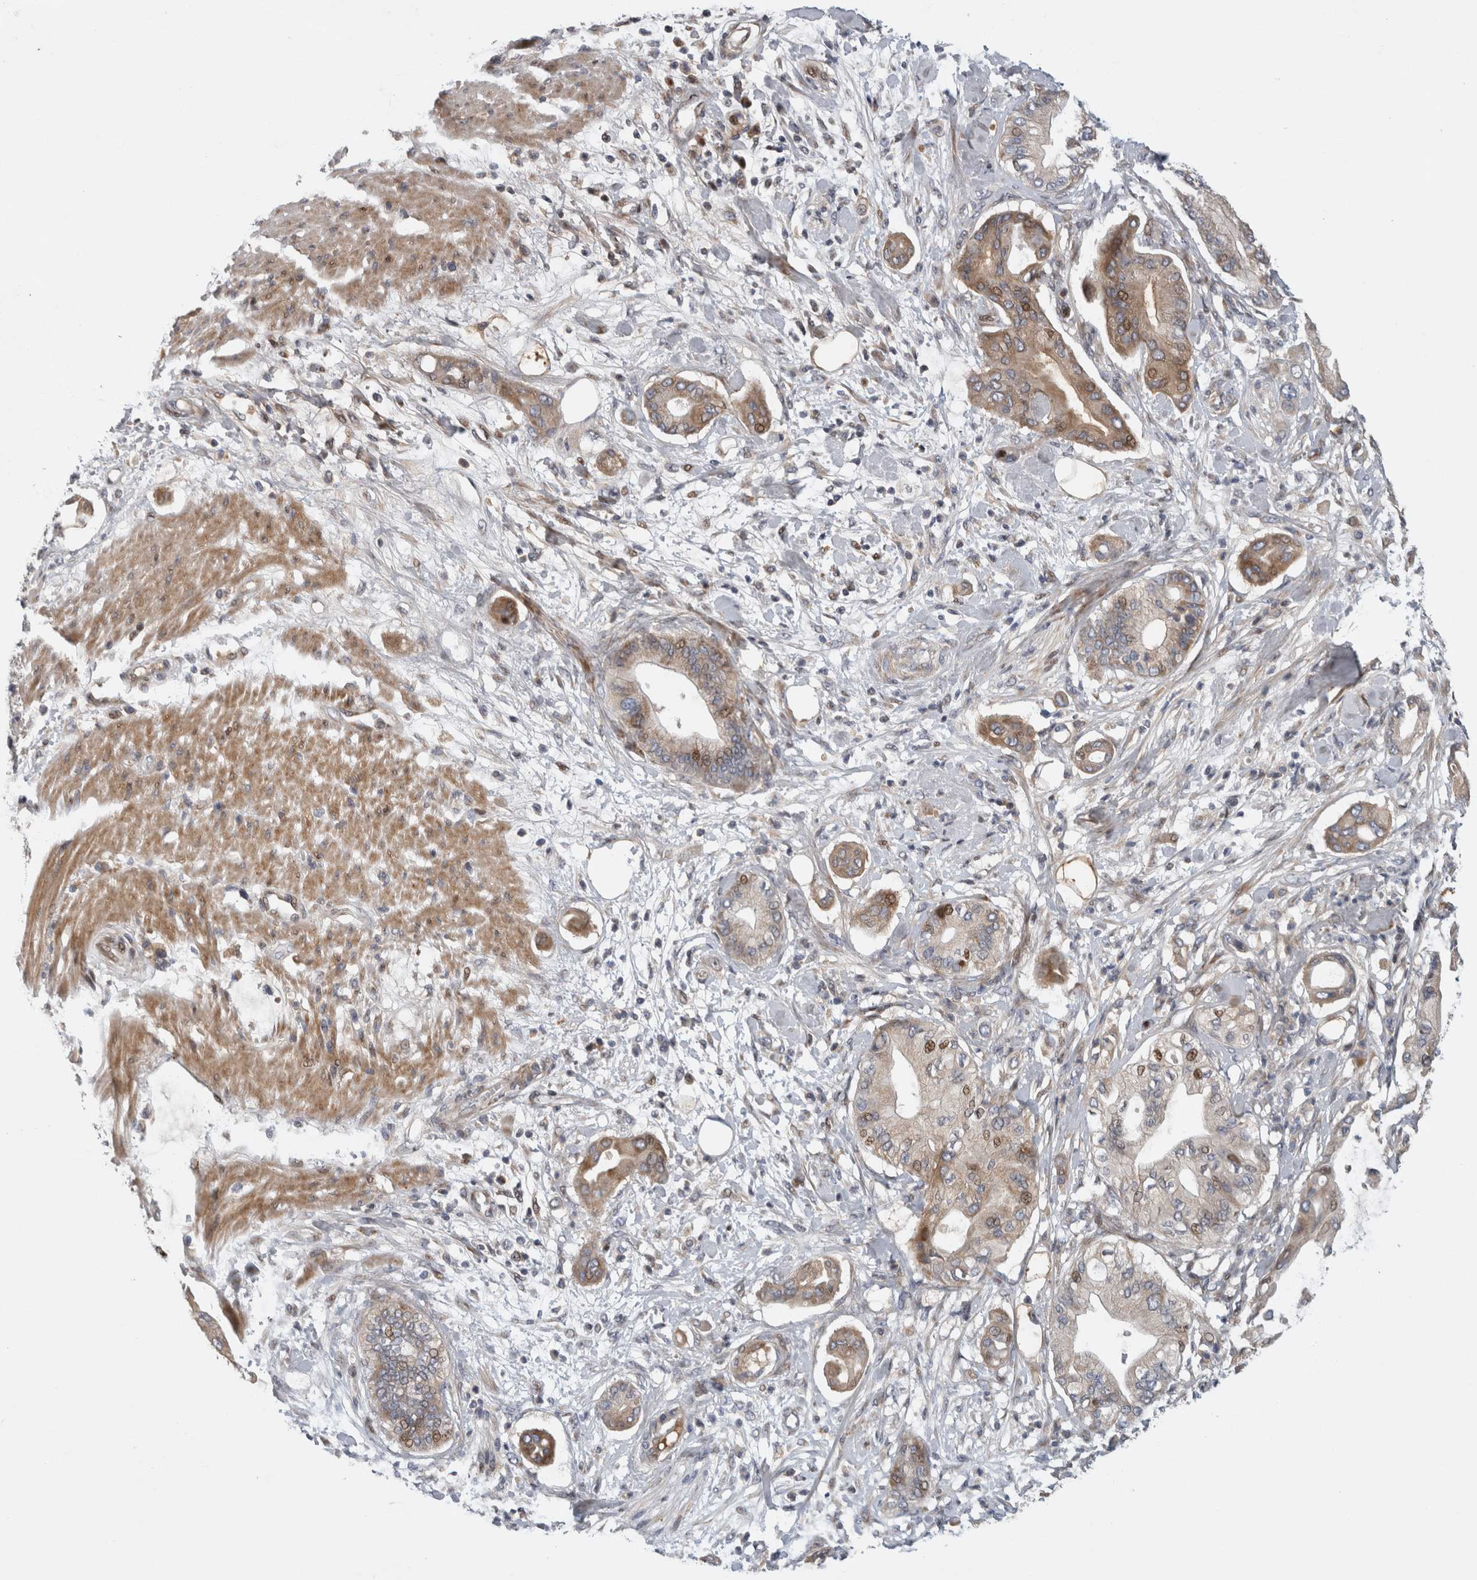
{"staining": {"intensity": "moderate", "quantity": "25%-75%", "location": "cytoplasmic/membranous,nuclear"}, "tissue": "pancreatic cancer", "cell_type": "Tumor cells", "image_type": "cancer", "snomed": [{"axis": "morphology", "description": "Adenocarcinoma, NOS"}, {"axis": "morphology", "description": "Adenocarcinoma, metastatic, NOS"}, {"axis": "topography", "description": "Lymph node"}, {"axis": "topography", "description": "Pancreas"}, {"axis": "topography", "description": "Duodenum"}], "caption": "Tumor cells reveal moderate cytoplasmic/membranous and nuclear positivity in about 25%-75% of cells in adenocarcinoma (pancreatic).", "gene": "RBM48", "patient": {"sex": "female", "age": 64}}